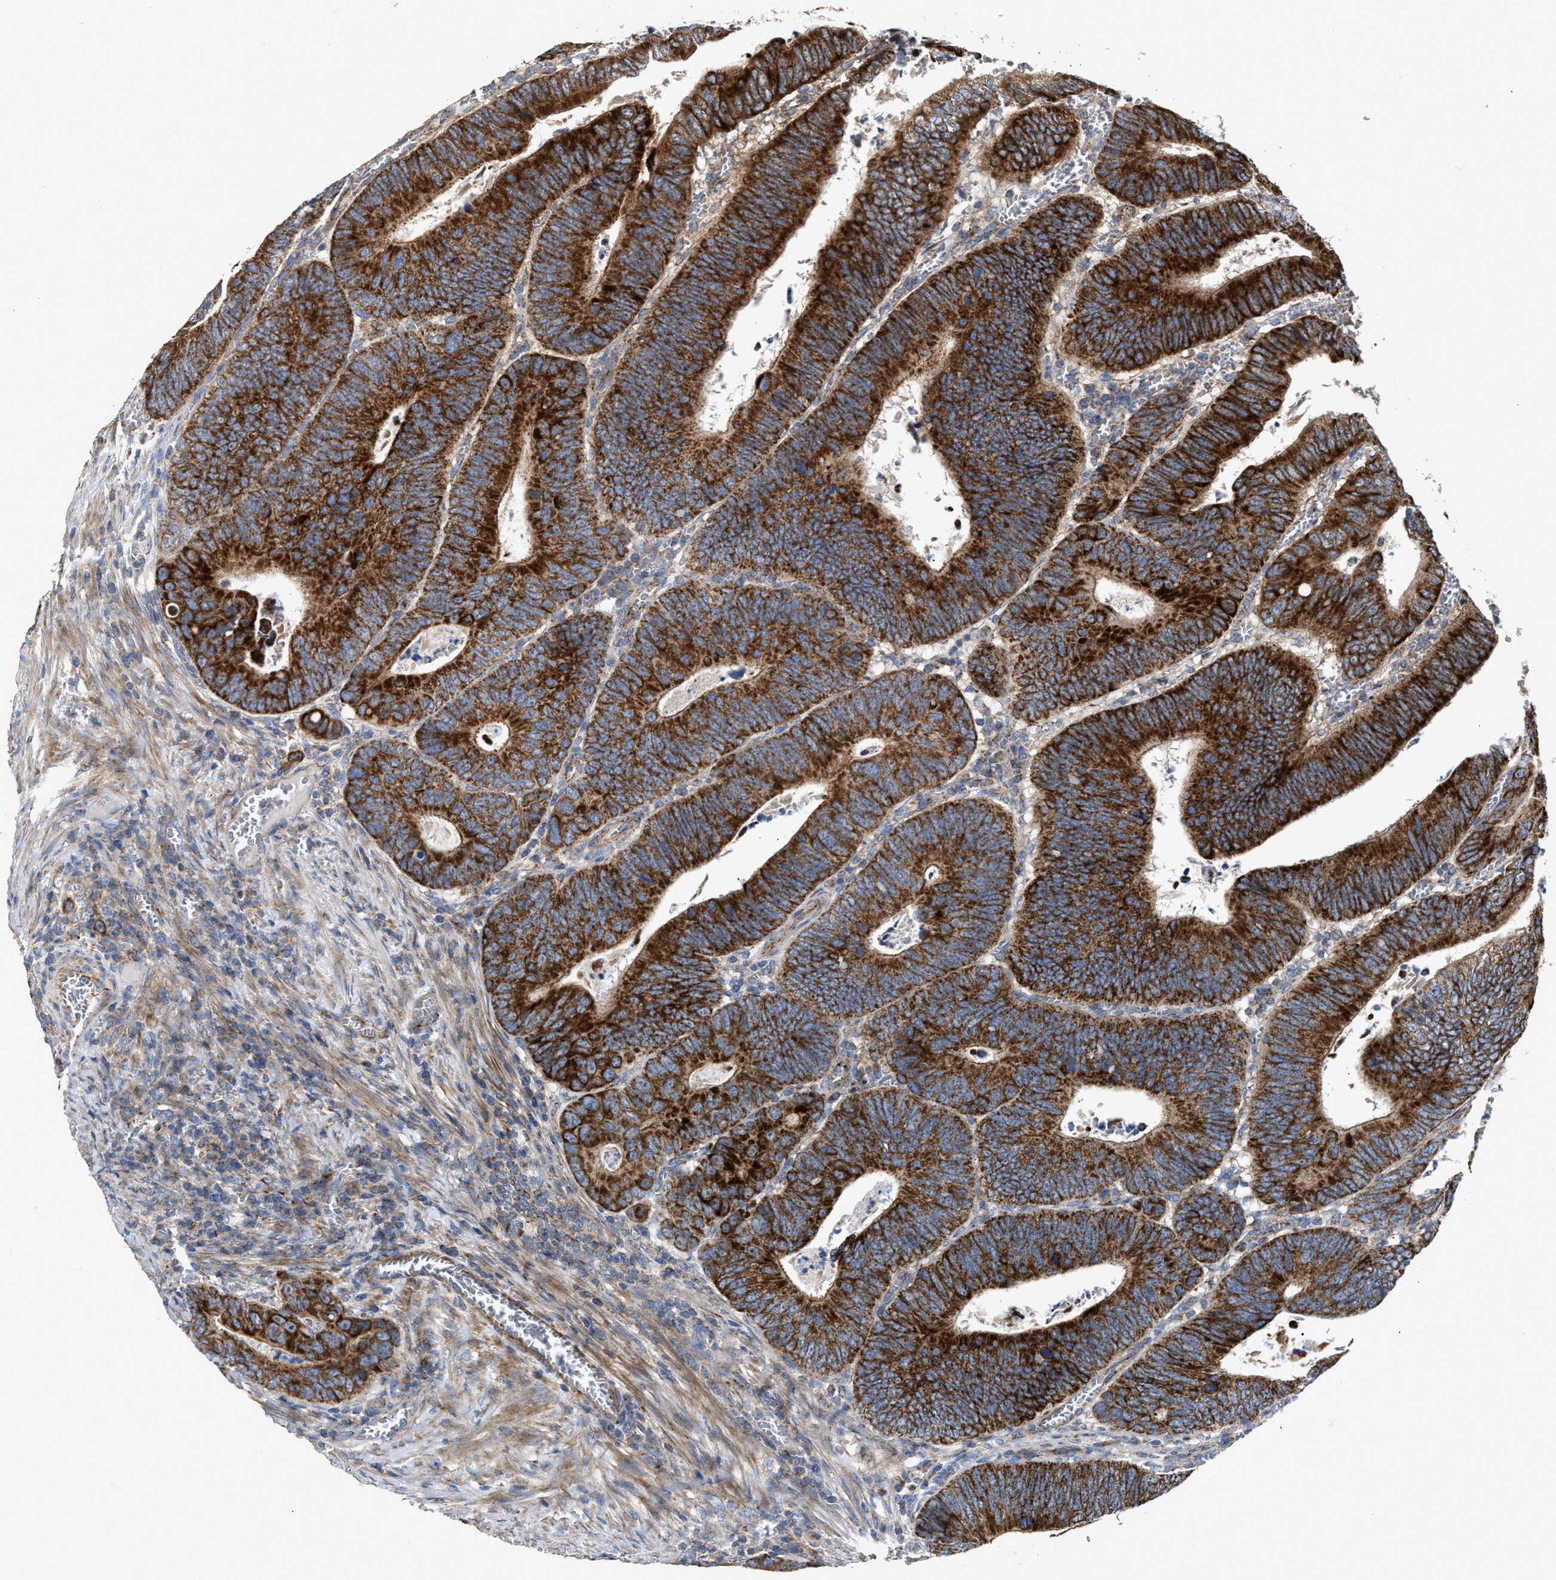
{"staining": {"intensity": "strong", "quantity": ">75%", "location": "cytoplasmic/membranous"}, "tissue": "colorectal cancer", "cell_type": "Tumor cells", "image_type": "cancer", "snomed": [{"axis": "morphology", "description": "Inflammation, NOS"}, {"axis": "morphology", "description": "Adenocarcinoma, NOS"}, {"axis": "topography", "description": "Colon"}], "caption": "Protein expression analysis of colorectal cancer reveals strong cytoplasmic/membranous expression in approximately >75% of tumor cells.", "gene": "MECR", "patient": {"sex": "male", "age": 72}}